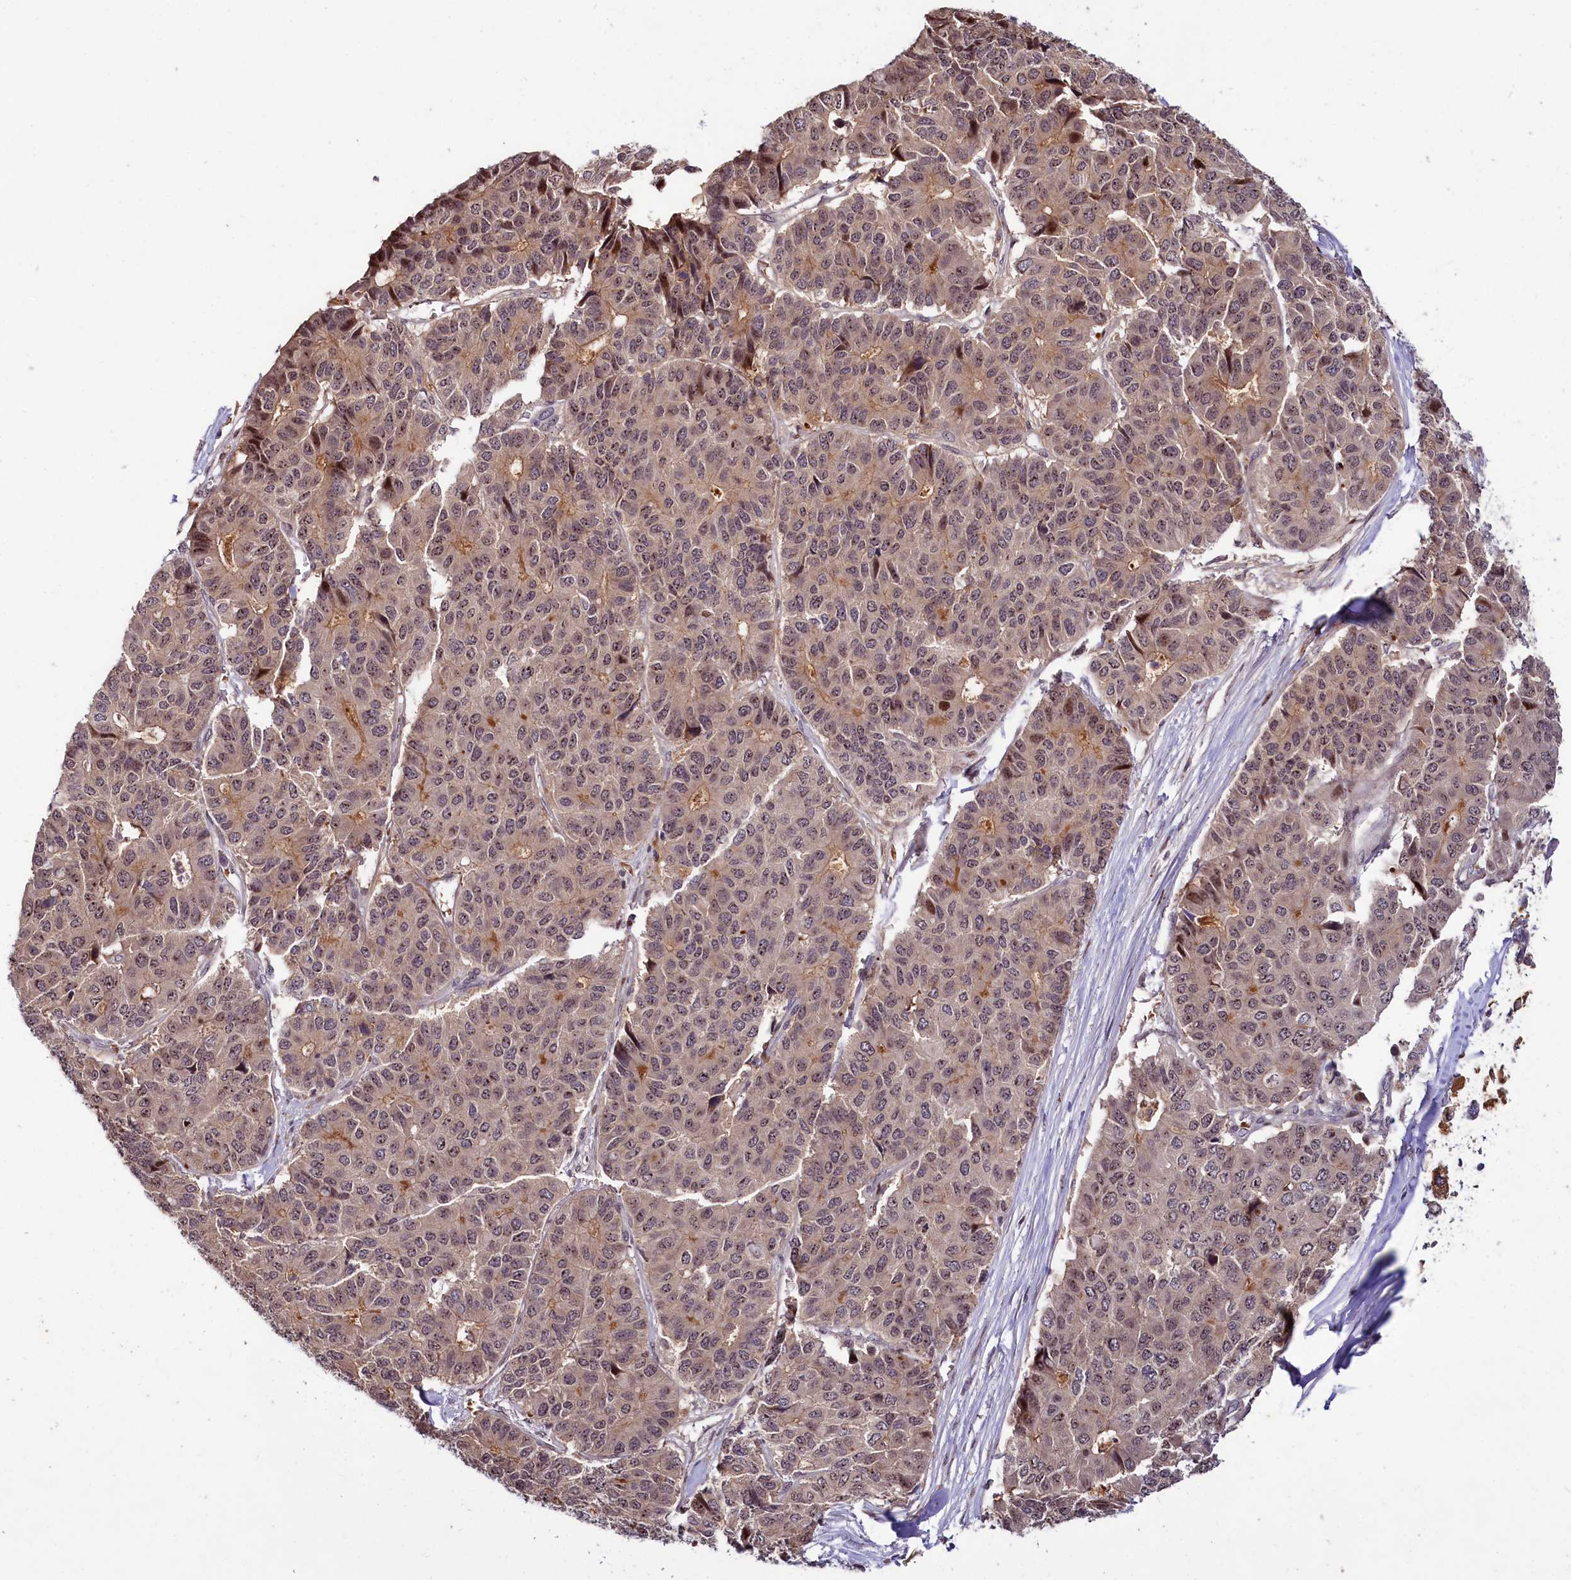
{"staining": {"intensity": "weak", "quantity": "25%-75%", "location": "cytoplasmic/membranous,nuclear"}, "tissue": "pancreatic cancer", "cell_type": "Tumor cells", "image_type": "cancer", "snomed": [{"axis": "morphology", "description": "Adenocarcinoma, NOS"}, {"axis": "topography", "description": "Pancreas"}], "caption": "Pancreatic adenocarcinoma stained with immunohistochemistry displays weak cytoplasmic/membranous and nuclear expression in approximately 25%-75% of tumor cells.", "gene": "N4BP2L1", "patient": {"sex": "male", "age": 50}}